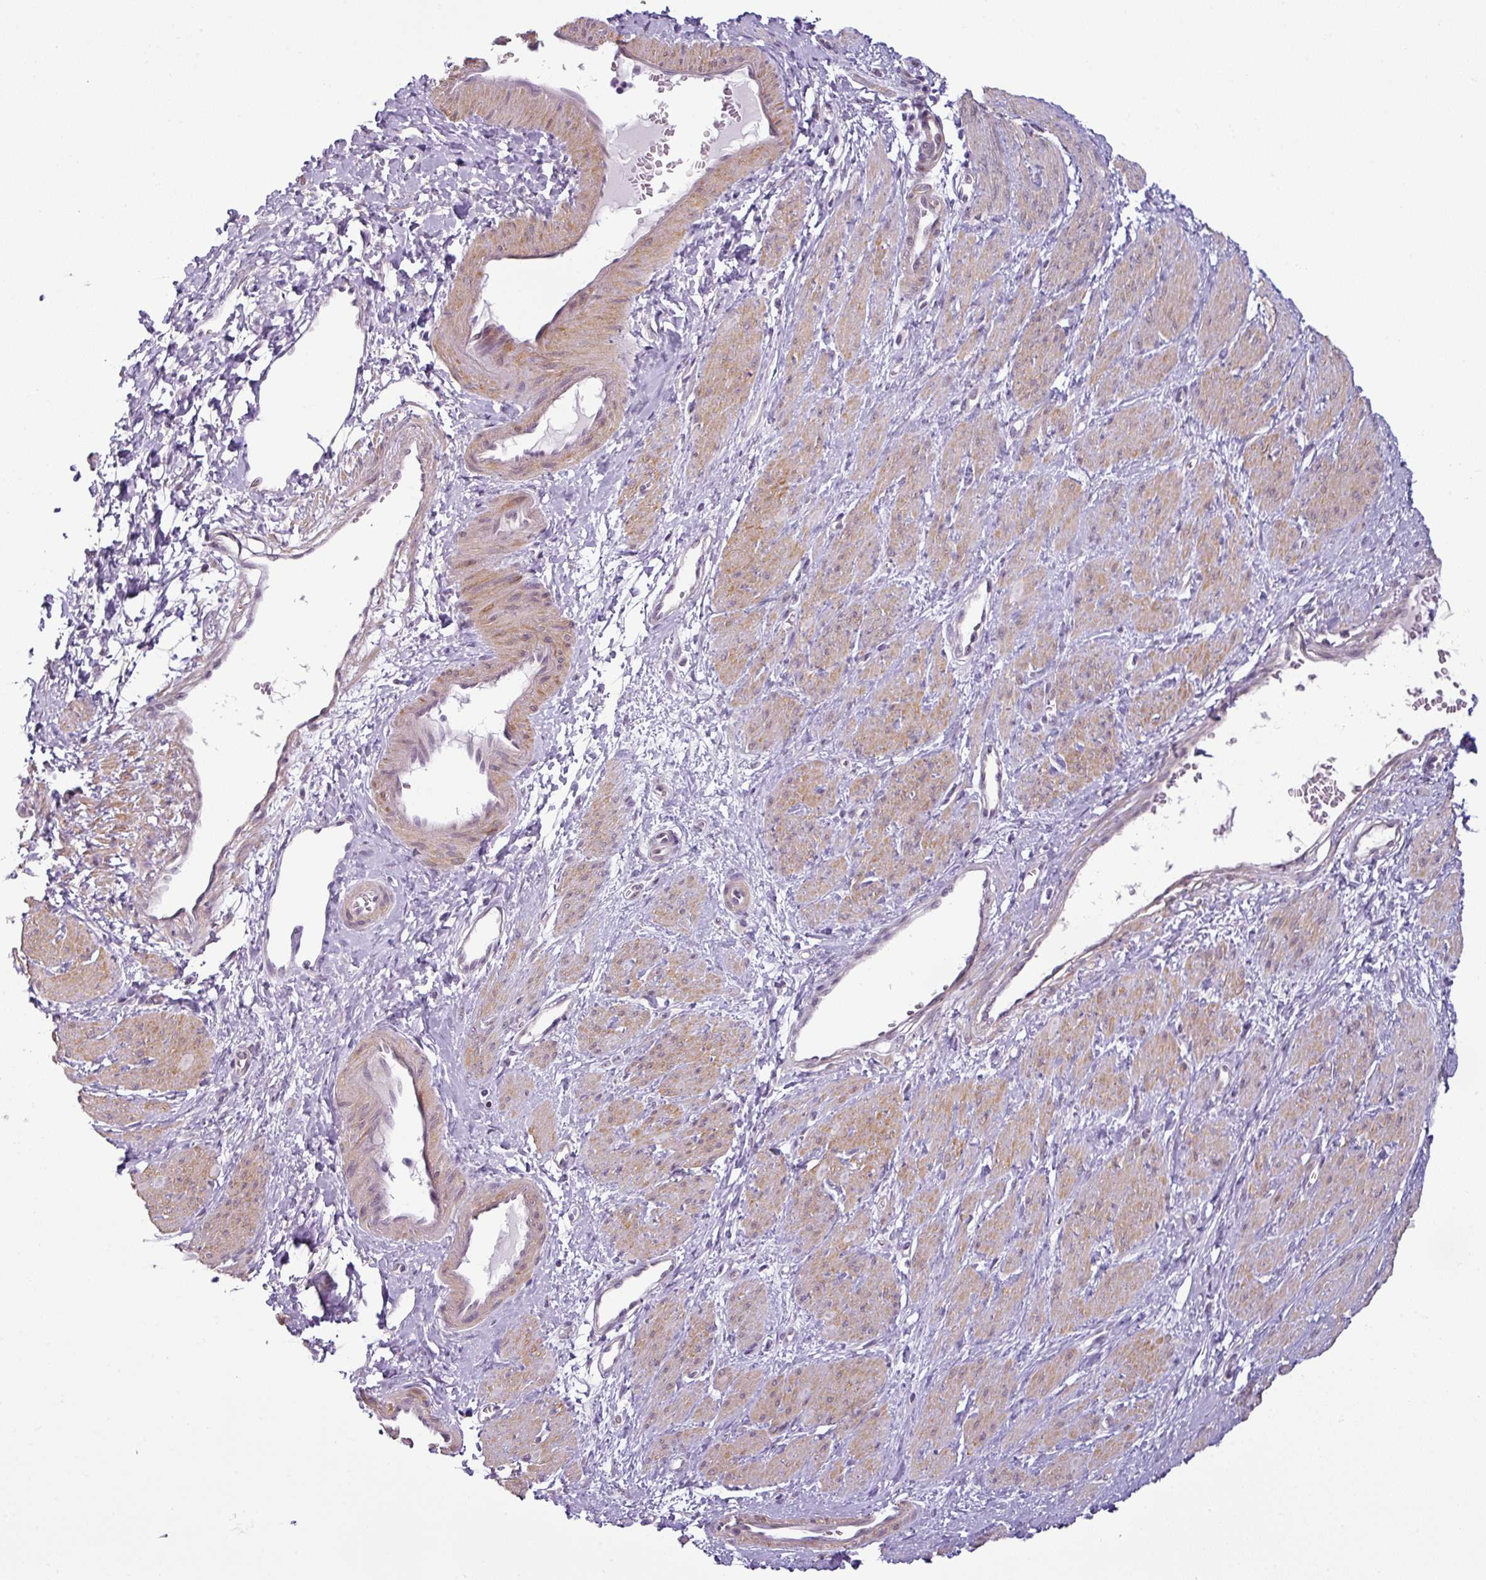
{"staining": {"intensity": "moderate", "quantity": ">75%", "location": "cytoplasmic/membranous"}, "tissue": "smooth muscle", "cell_type": "Smooth muscle cells", "image_type": "normal", "snomed": [{"axis": "morphology", "description": "Normal tissue, NOS"}, {"axis": "topography", "description": "Smooth muscle"}, {"axis": "topography", "description": "Uterus"}], "caption": "DAB (3,3'-diaminobenzidine) immunohistochemical staining of normal smooth muscle reveals moderate cytoplasmic/membranous protein positivity in about >75% of smooth muscle cells. The staining was performed using DAB, with brown indicating positive protein expression. Nuclei are stained blue with hematoxylin.", "gene": "OR52D1", "patient": {"sex": "female", "age": 39}}